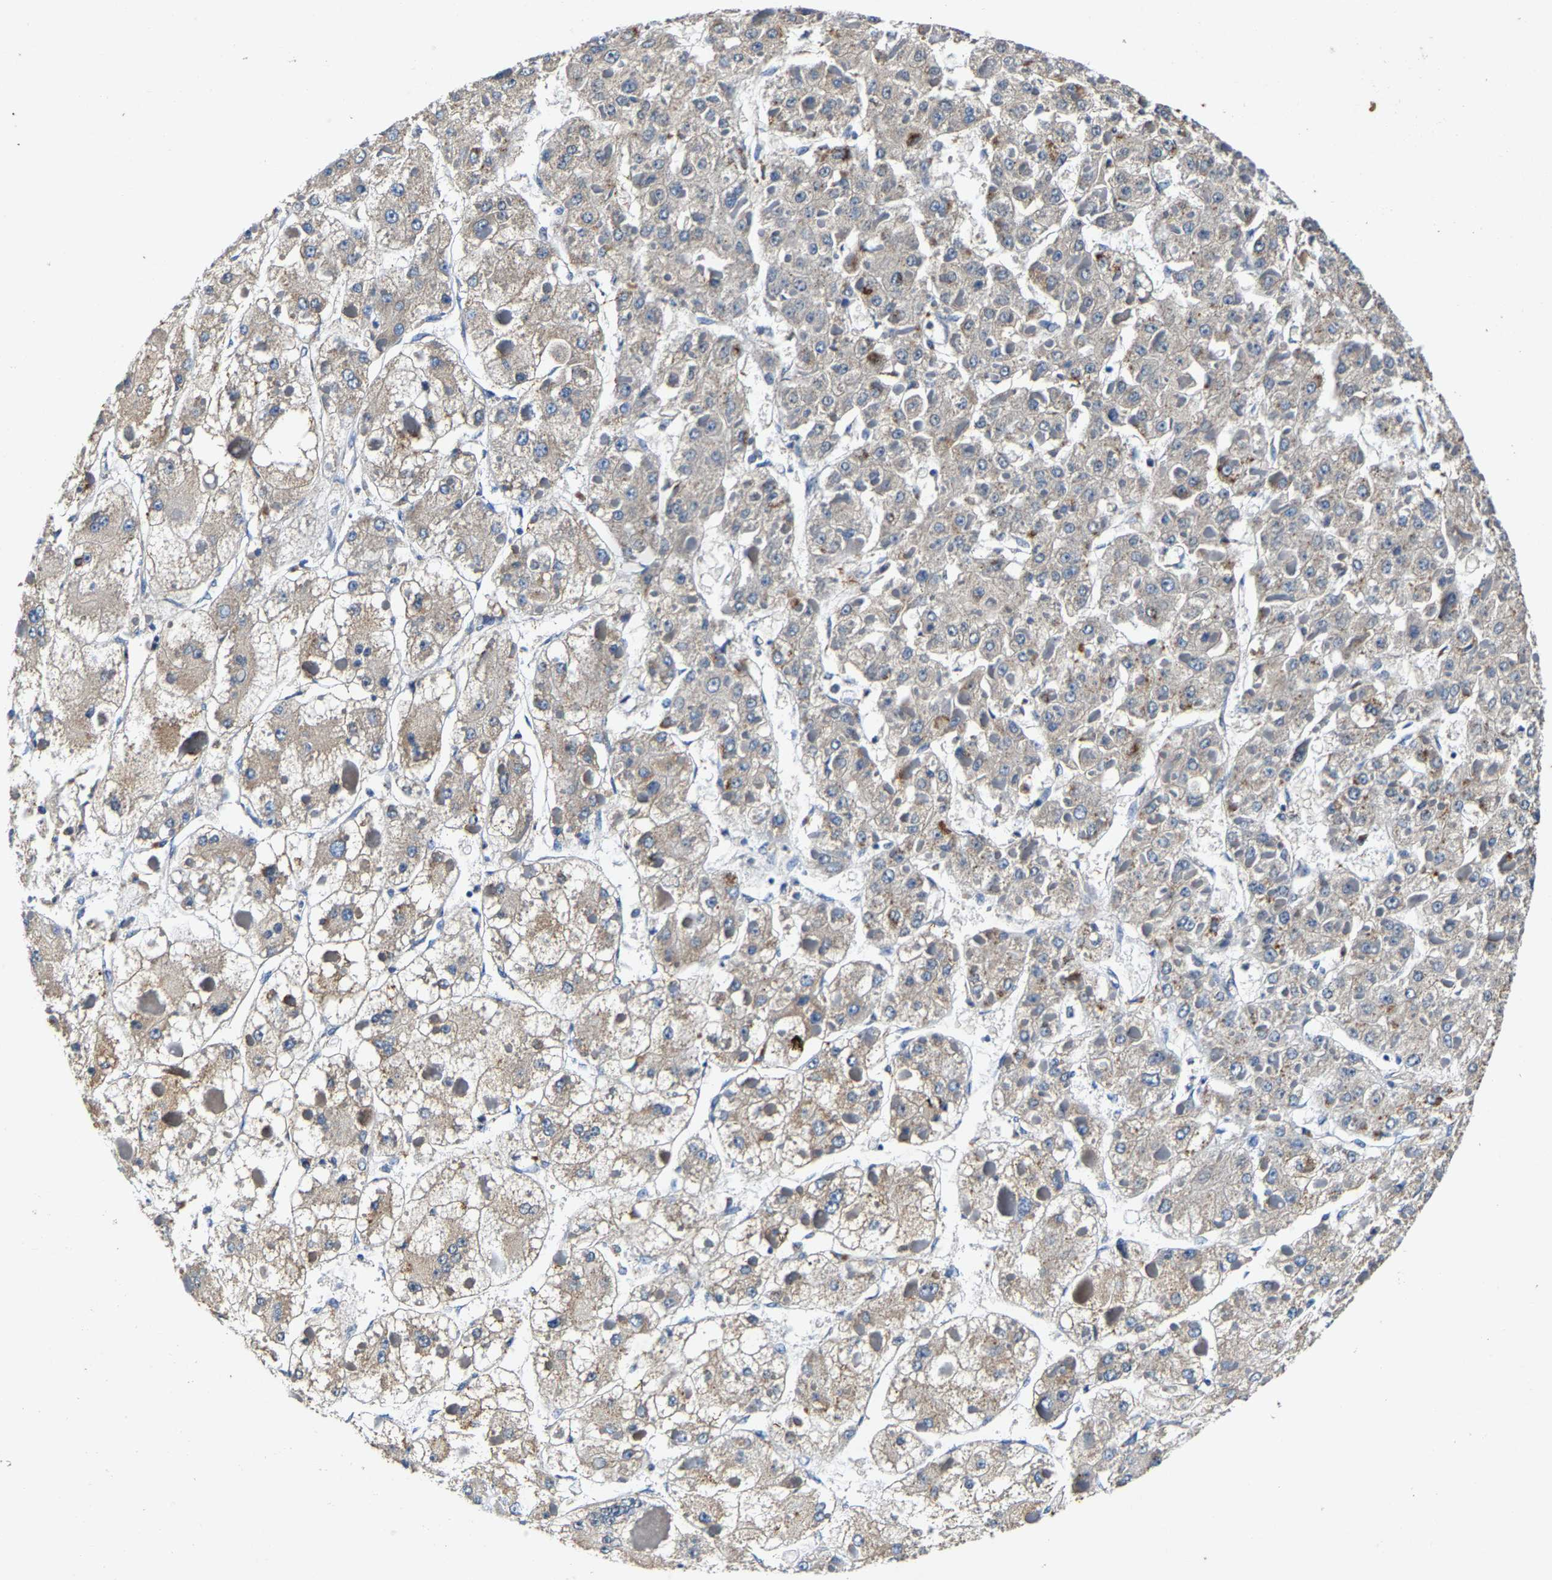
{"staining": {"intensity": "weak", "quantity": "<25%", "location": "cytoplasmic/membranous"}, "tissue": "liver cancer", "cell_type": "Tumor cells", "image_type": "cancer", "snomed": [{"axis": "morphology", "description": "Carcinoma, Hepatocellular, NOS"}, {"axis": "topography", "description": "Liver"}], "caption": "Human liver cancer (hepatocellular carcinoma) stained for a protein using immunohistochemistry (IHC) shows no expression in tumor cells.", "gene": "SLC25A25", "patient": {"sex": "female", "age": 73}}